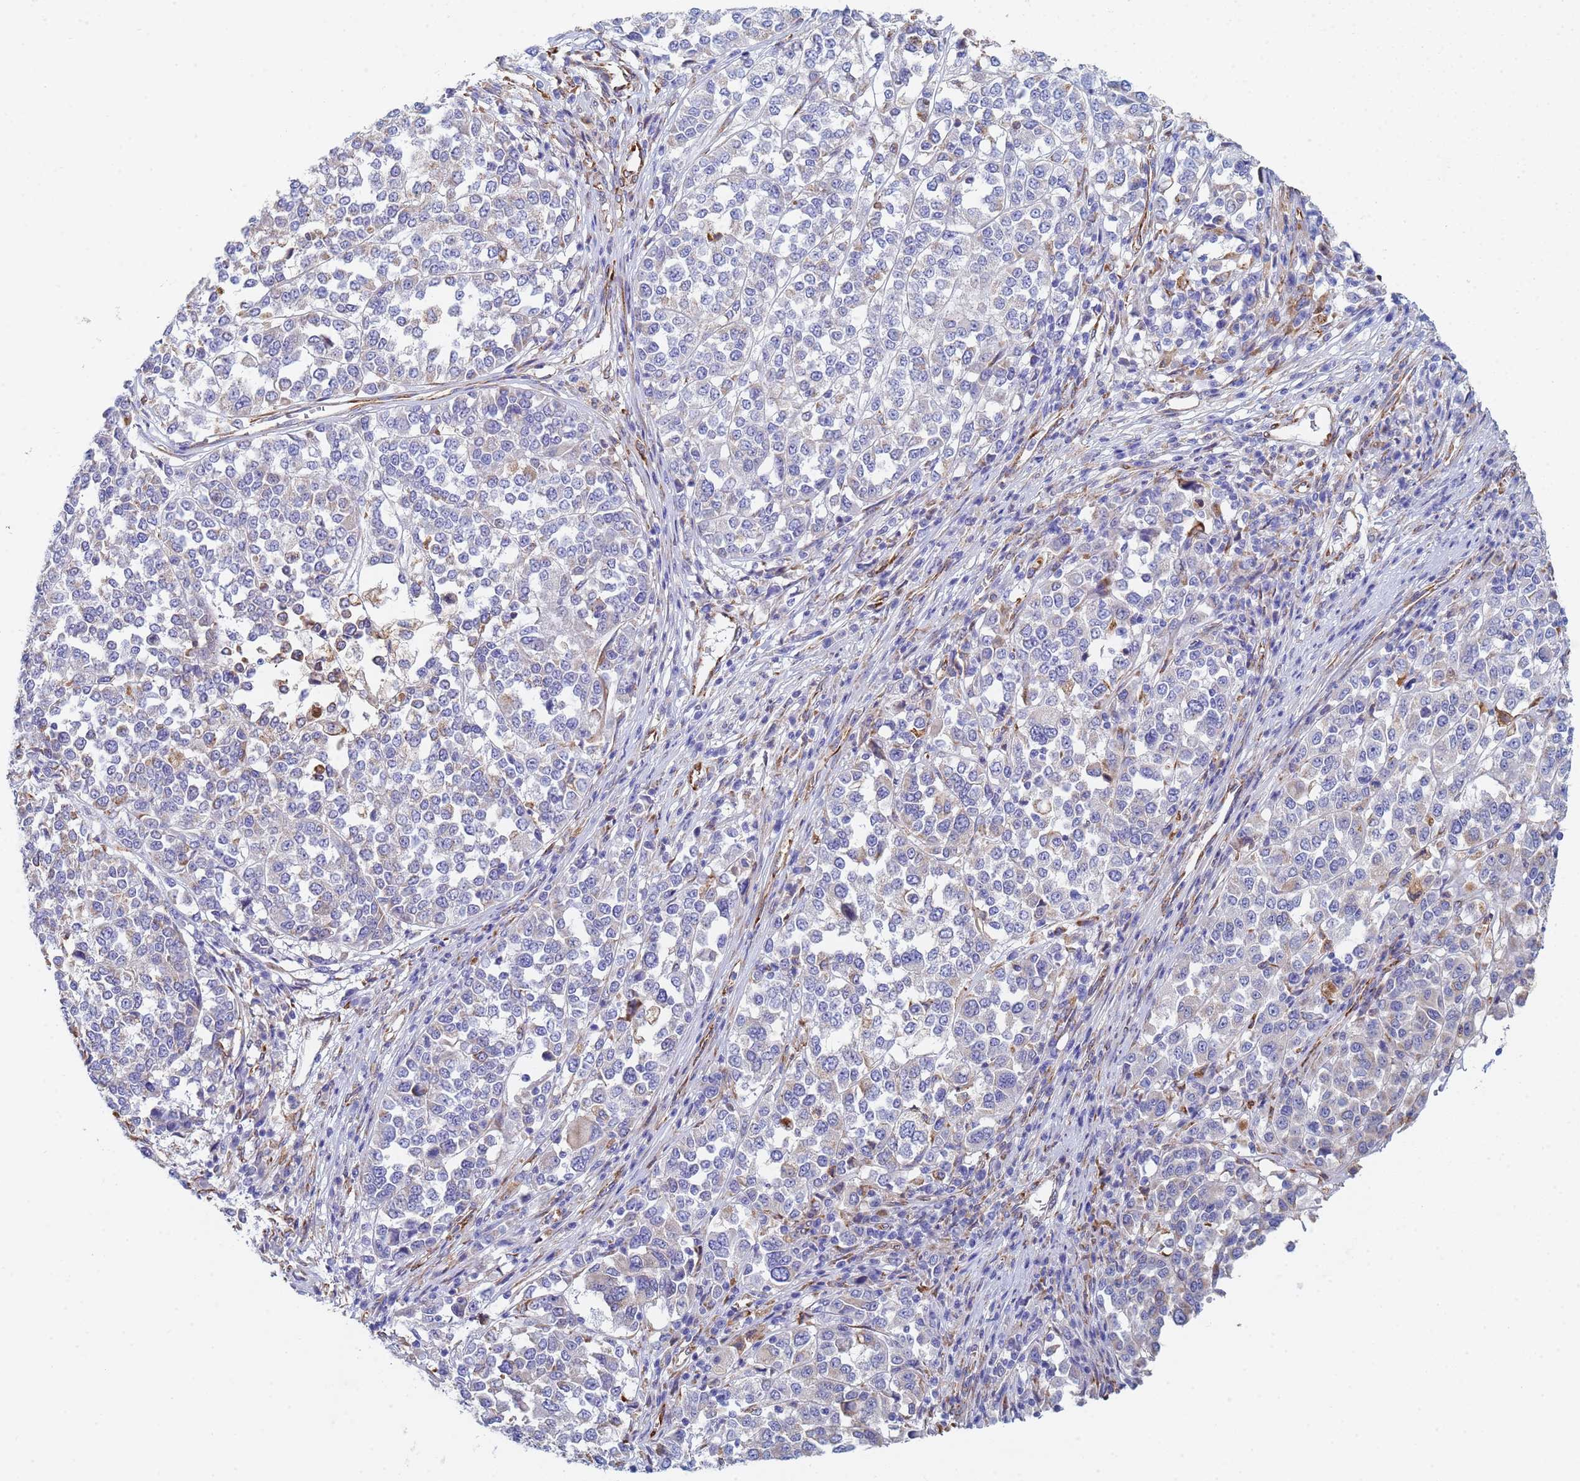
{"staining": {"intensity": "weak", "quantity": "25%-75%", "location": "cytoplasmic/membranous"}, "tissue": "melanoma", "cell_type": "Tumor cells", "image_type": "cancer", "snomed": [{"axis": "morphology", "description": "Malignant melanoma, Metastatic site"}, {"axis": "topography", "description": "Lymph node"}], "caption": "This photomicrograph exhibits IHC staining of human melanoma, with low weak cytoplasmic/membranous staining in about 25%-75% of tumor cells.", "gene": "GDAP2", "patient": {"sex": "male", "age": 44}}